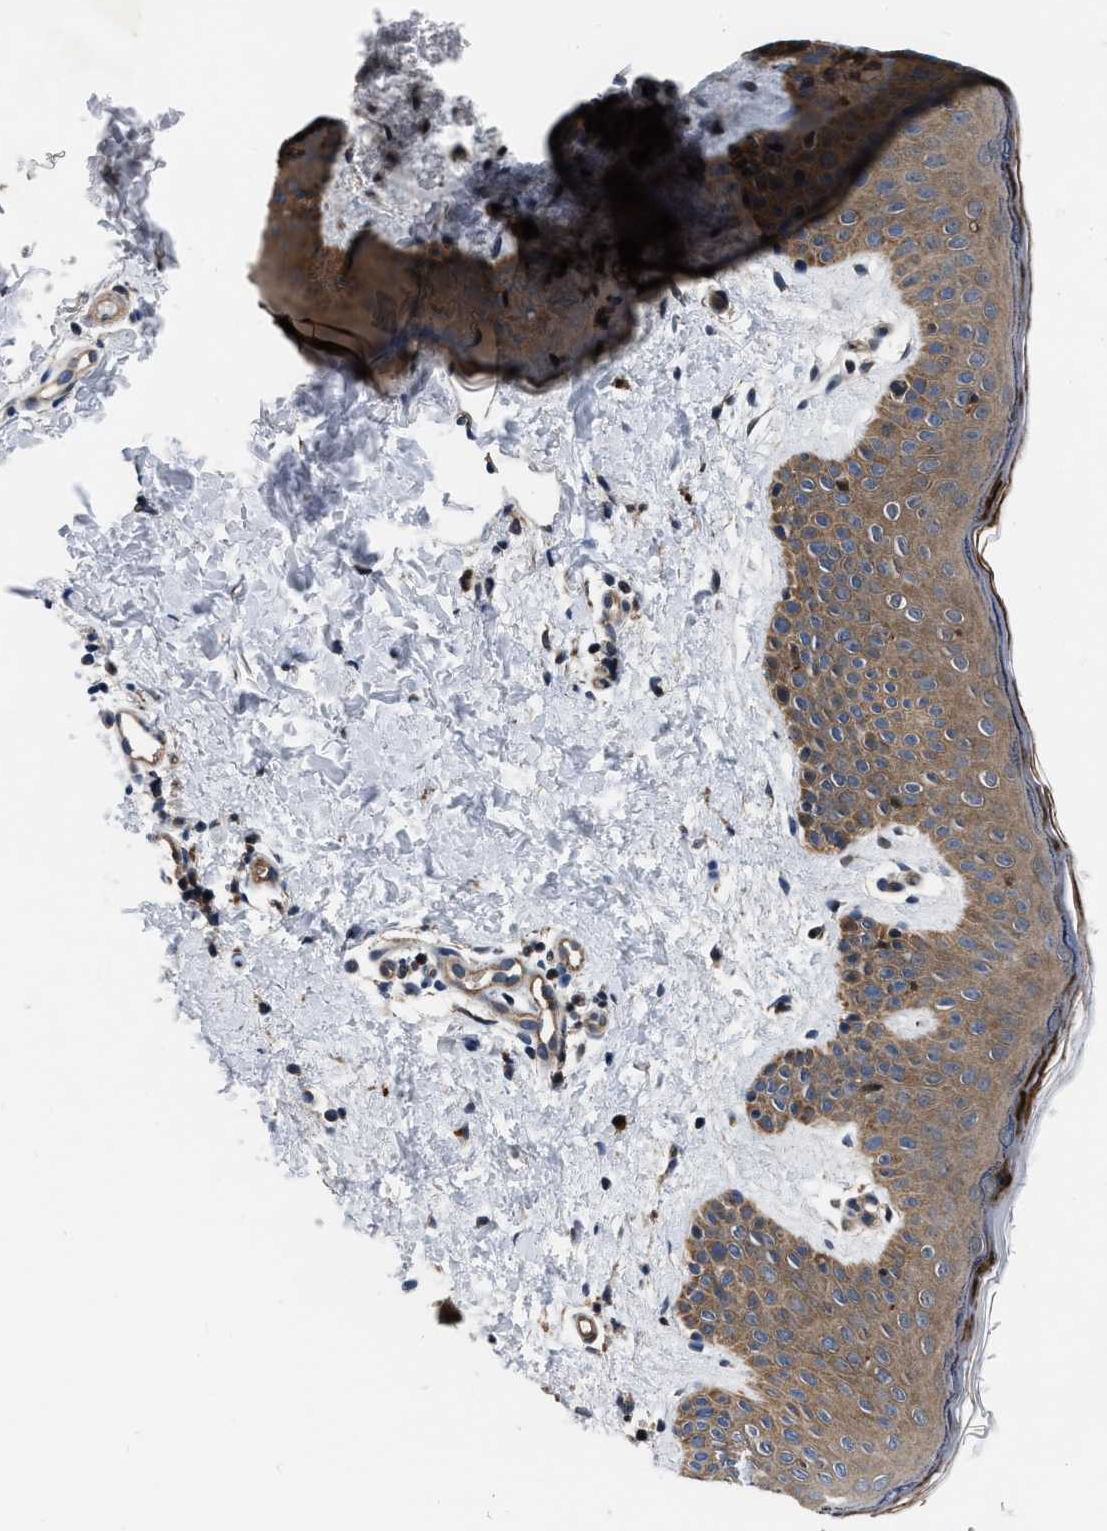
{"staining": {"intensity": "moderate", "quantity": ">75%", "location": "cytoplasmic/membranous"}, "tissue": "skin", "cell_type": "Fibroblasts", "image_type": "normal", "snomed": [{"axis": "morphology", "description": "Normal tissue, NOS"}, {"axis": "topography", "description": "Skin"}], "caption": "Immunohistochemical staining of unremarkable skin reveals moderate cytoplasmic/membranous protein positivity in about >75% of fibroblasts.", "gene": "PPWD1", "patient": {"sex": "male", "age": 40}}